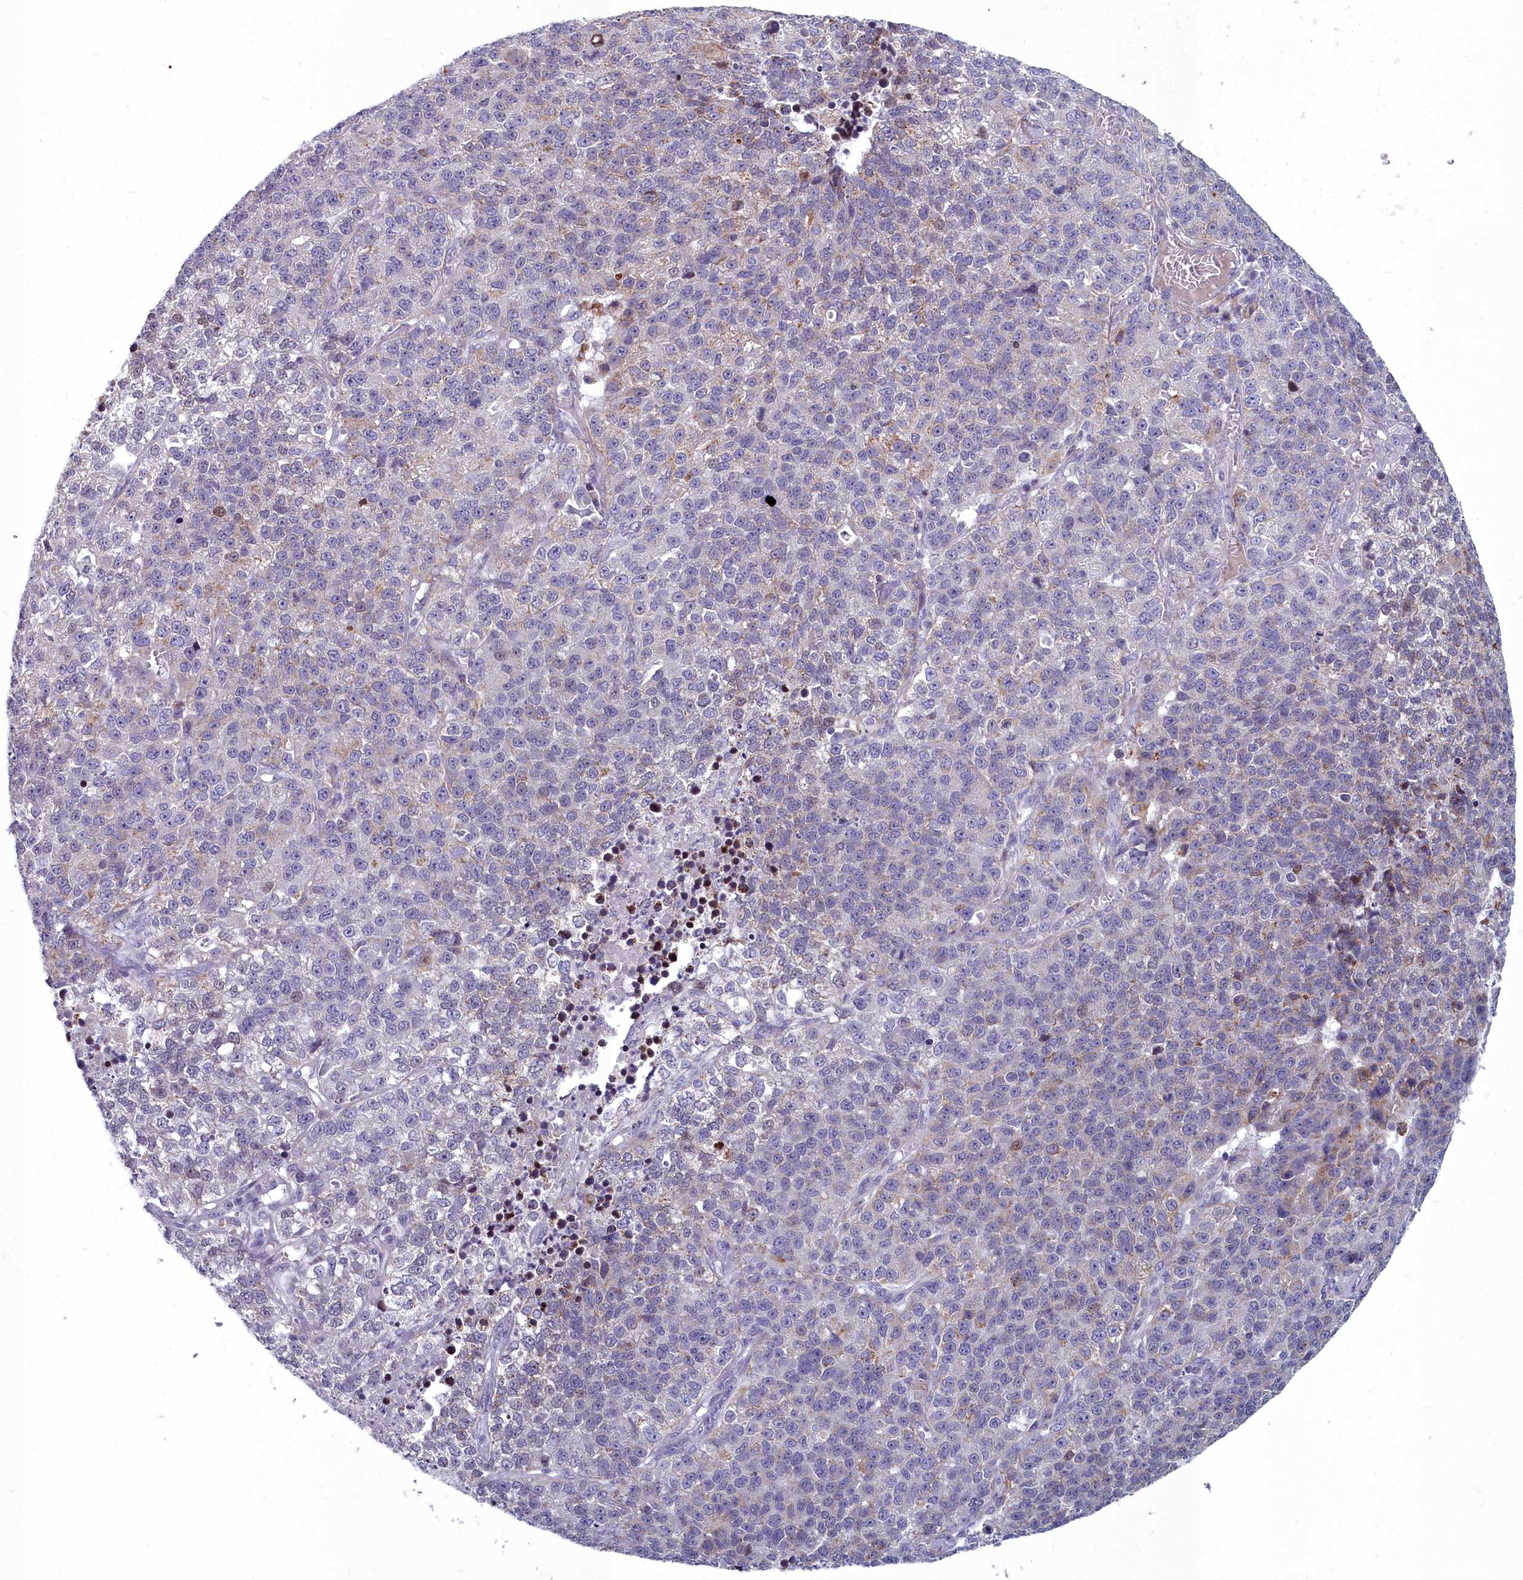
{"staining": {"intensity": "negative", "quantity": "none", "location": "none"}, "tissue": "lung cancer", "cell_type": "Tumor cells", "image_type": "cancer", "snomed": [{"axis": "morphology", "description": "Adenocarcinoma, NOS"}, {"axis": "topography", "description": "Lung"}], "caption": "This is a micrograph of IHC staining of lung cancer (adenocarcinoma), which shows no positivity in tumor cells.", "gene": "INSYN2A", "patient": {"sex": "male", "age": 49}}